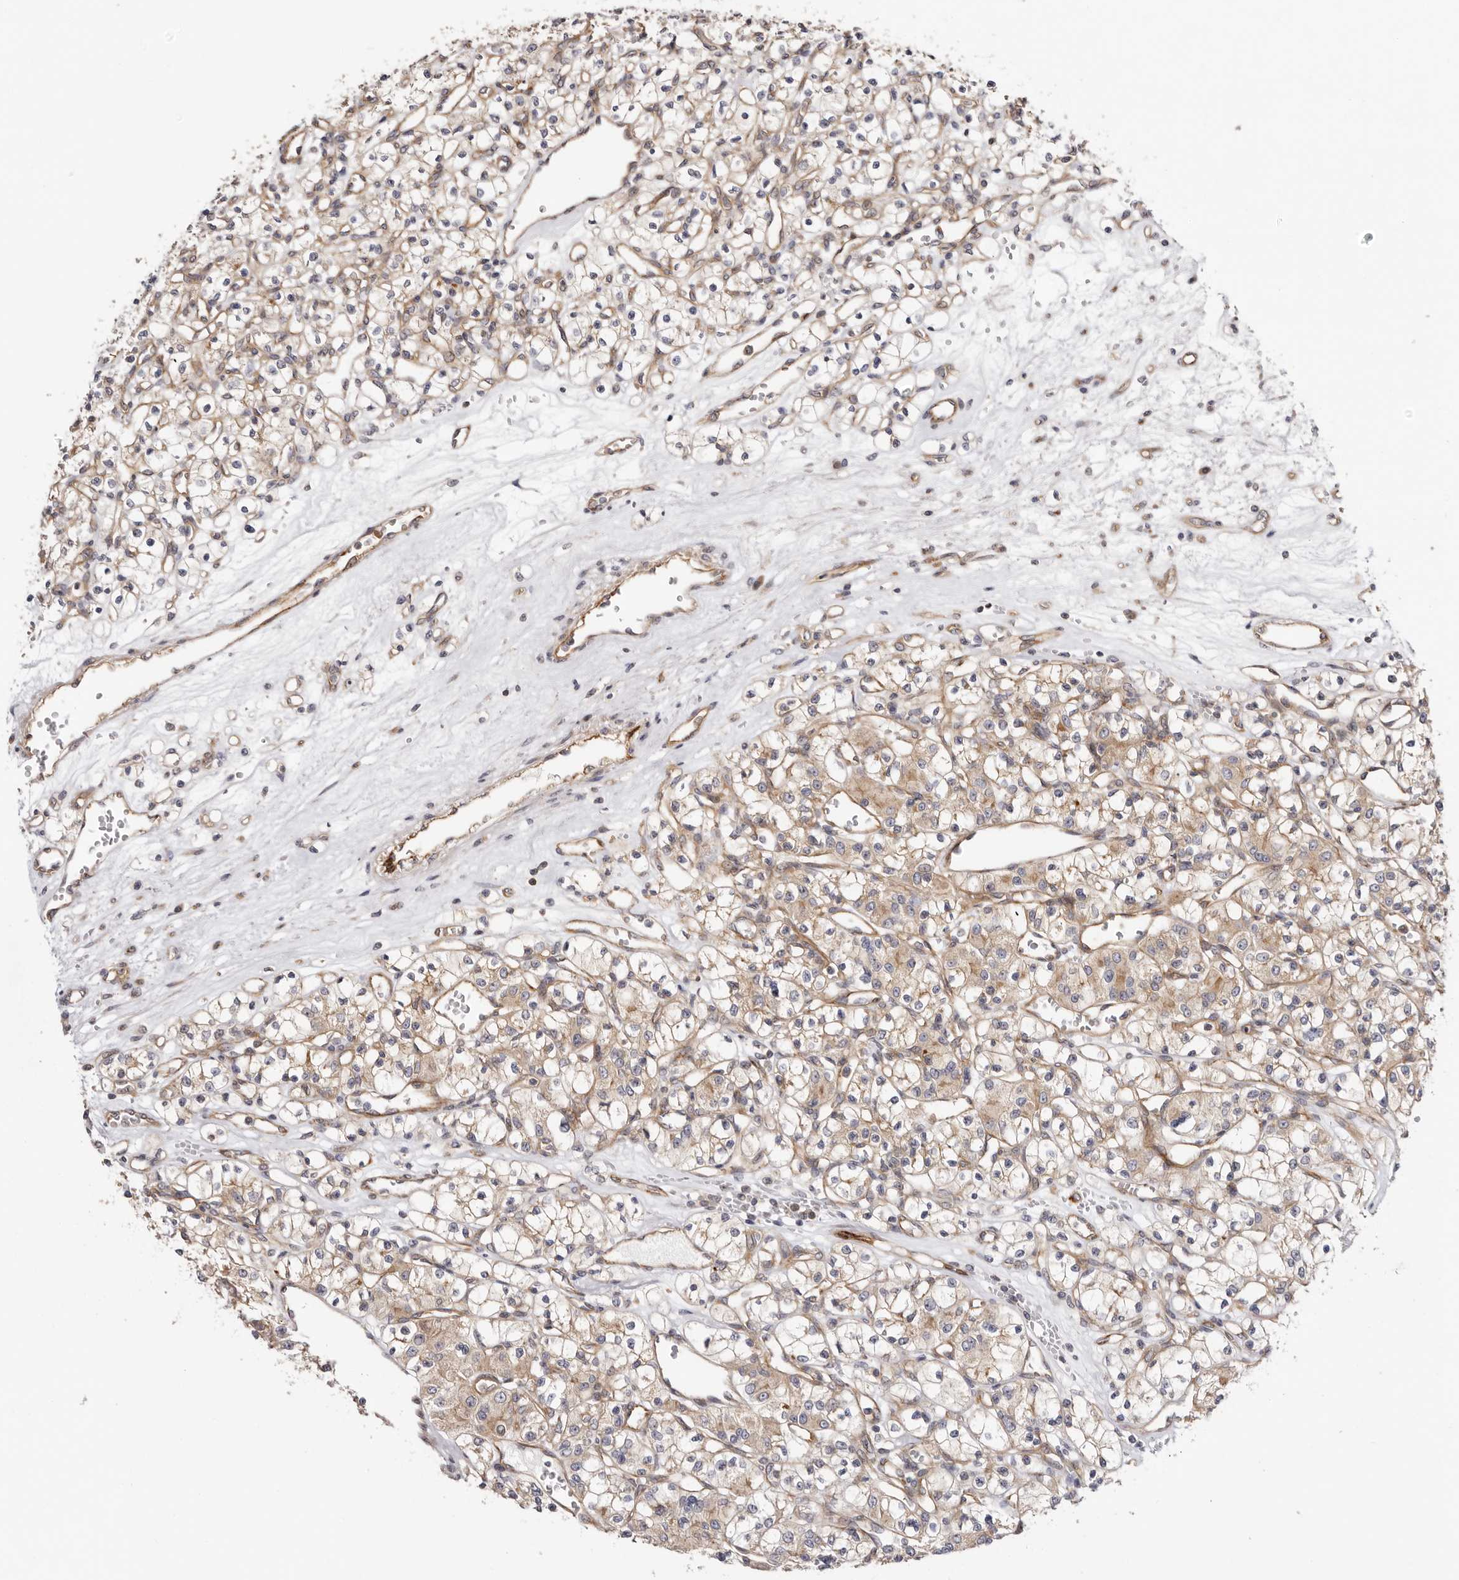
{"staining": {"intensity": "moderate", "quantity": ">75%", "location": "cytoplasmic/membranous"}, "tissue": "renal cancer", "cell_type": "Tumor cells", "image_type": "cancer", "snomed": [{"axis": "morphology", "description": "Adenocarcinoma, NOS"}, {"axis": "topography", "description": "Kidney"}], "caption": "A micrograph of human renal cancer (adenocarcinoma) stained for a protein displays moderate cytoplasmic/membranous brown staining in tumor cells.", "gene": "PANK4", "patient": {"sex": "female", "age": 59}}